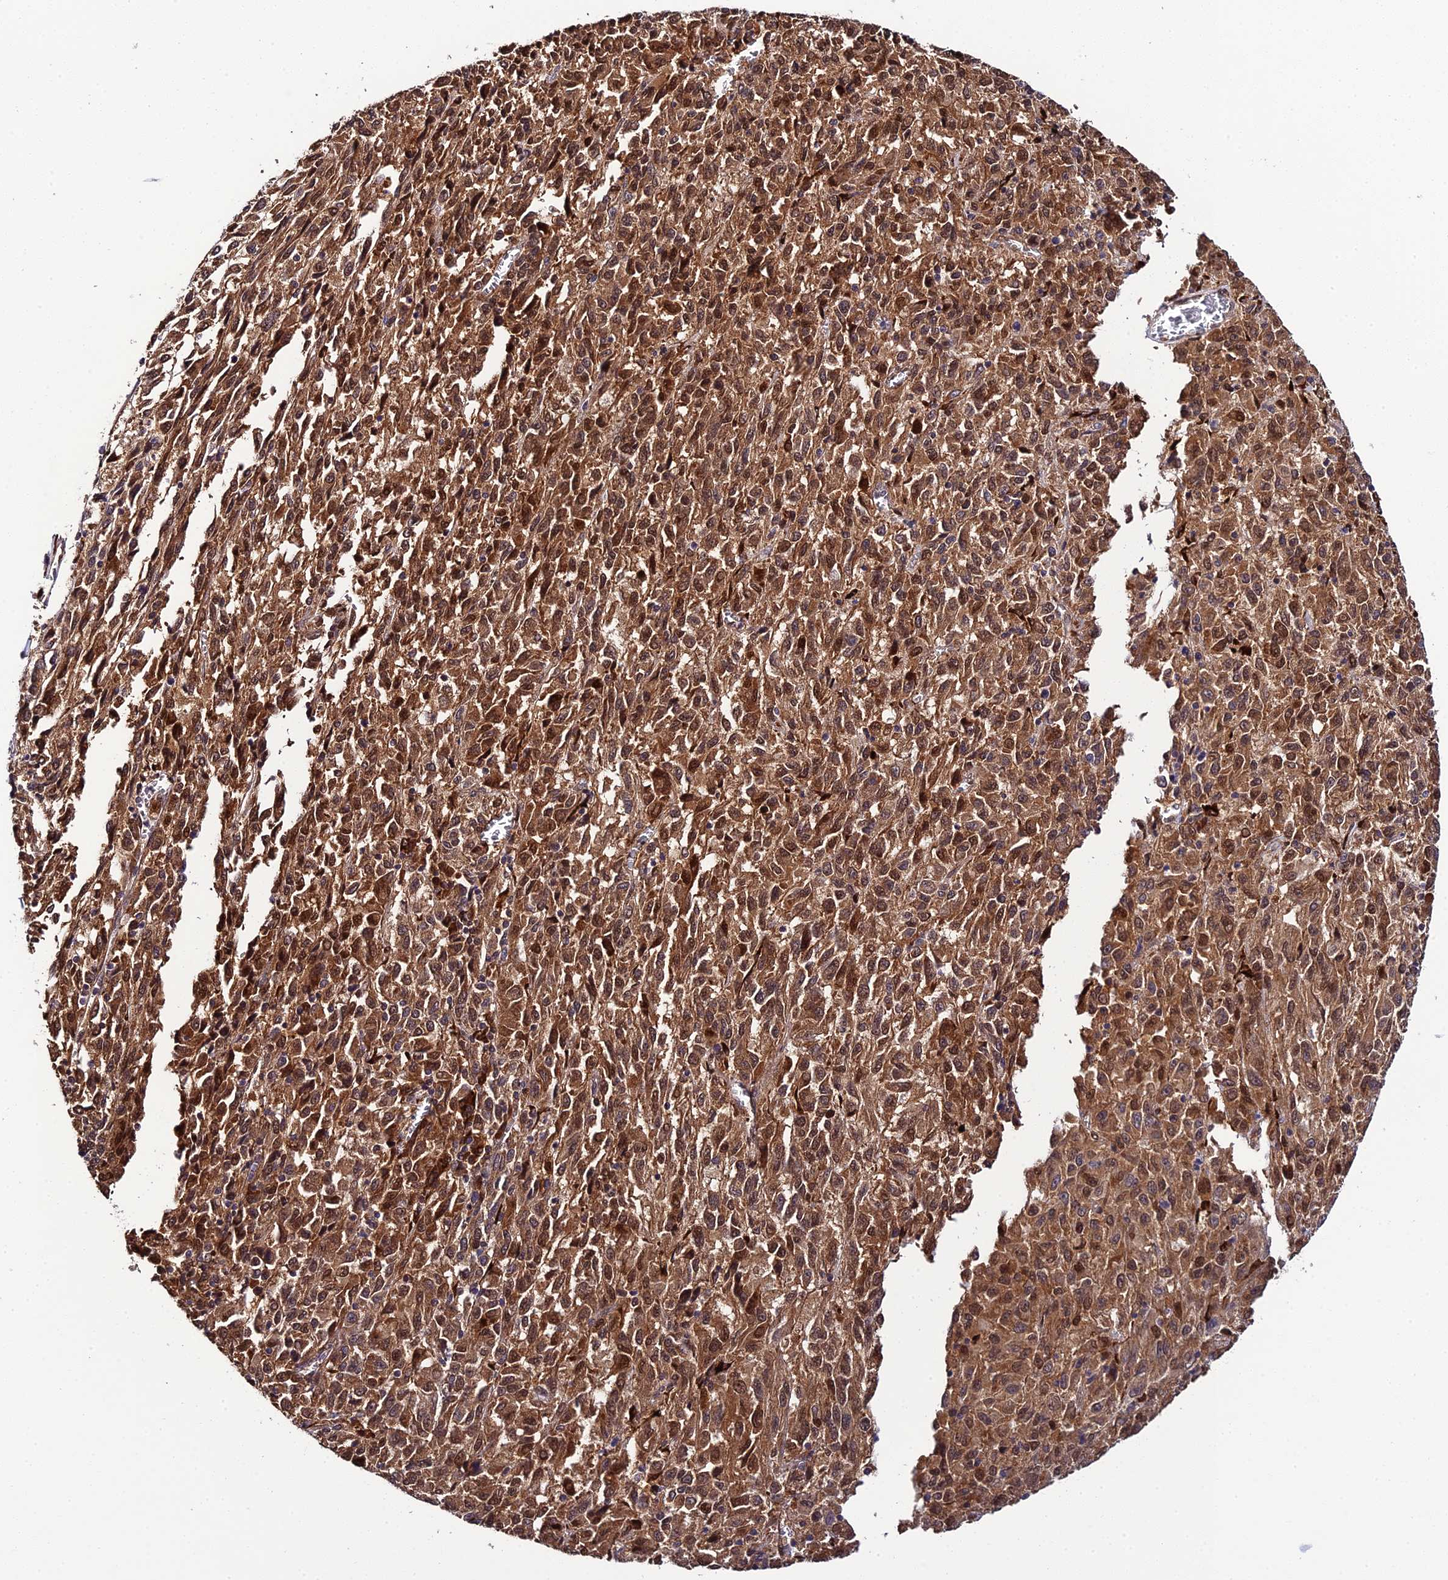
{"staining": {"intensity": "moderate", "quantity": ">75%", "location": "cytoplasmic/membranous,nuclear"}, "tissue": "melanoma", "cell_type": "Tumor cells", "image_type": "cancer", "snomed": [{"axis": "morphology", "description": "Malignant melanoma, Metastatic site"}, {"axis": "topography", "description": "Lung"}], "caption": "Human malignant melanoma (metastatic site) stained with a protein marker demonstrates moderate staining in tumor cells.", "gene": "P3H3", "patient": {"sex": "male", "age": 64}}